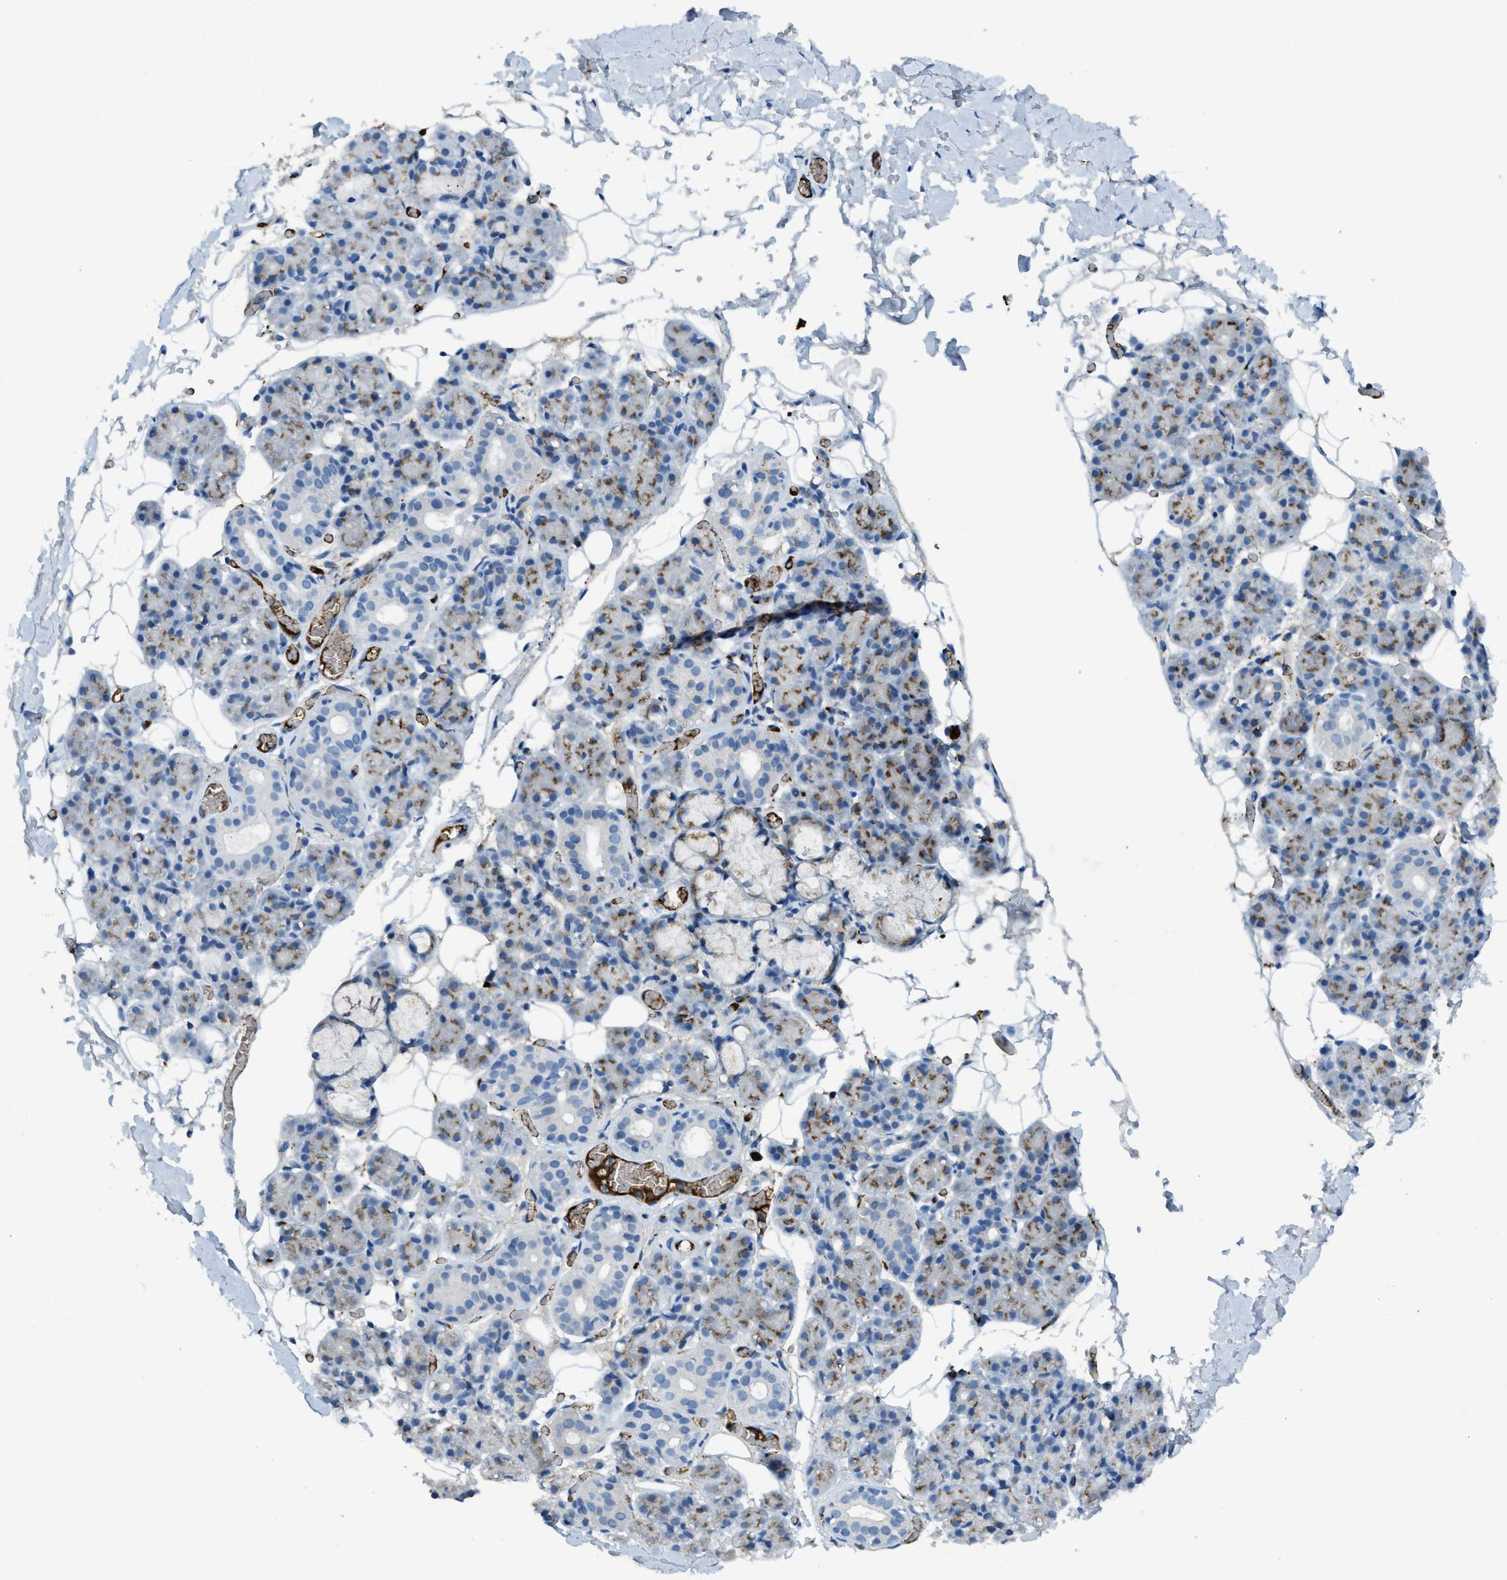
{"staining": {"intensity": "moderate", "quantity": "25%-75%", "location": "cytoplasmic/membranous"}, "tissue": "salivary gland", "cell_type": "Glandular cells", "image_type": "normal", "snomed": [{"axis": "morphology", "description": "Normal tissue, NOS"}, {"axis": "topography", "description": "Salivary gland"}], "caption": "DAB immunohistochemical staining of unremarkable salivary gland shows moderate cytoplasmic/membranous protein staining in about 25%-75% of glandular cells.", "gene": "TRIM59", "patient": {"sex": "male", "age": 63}}